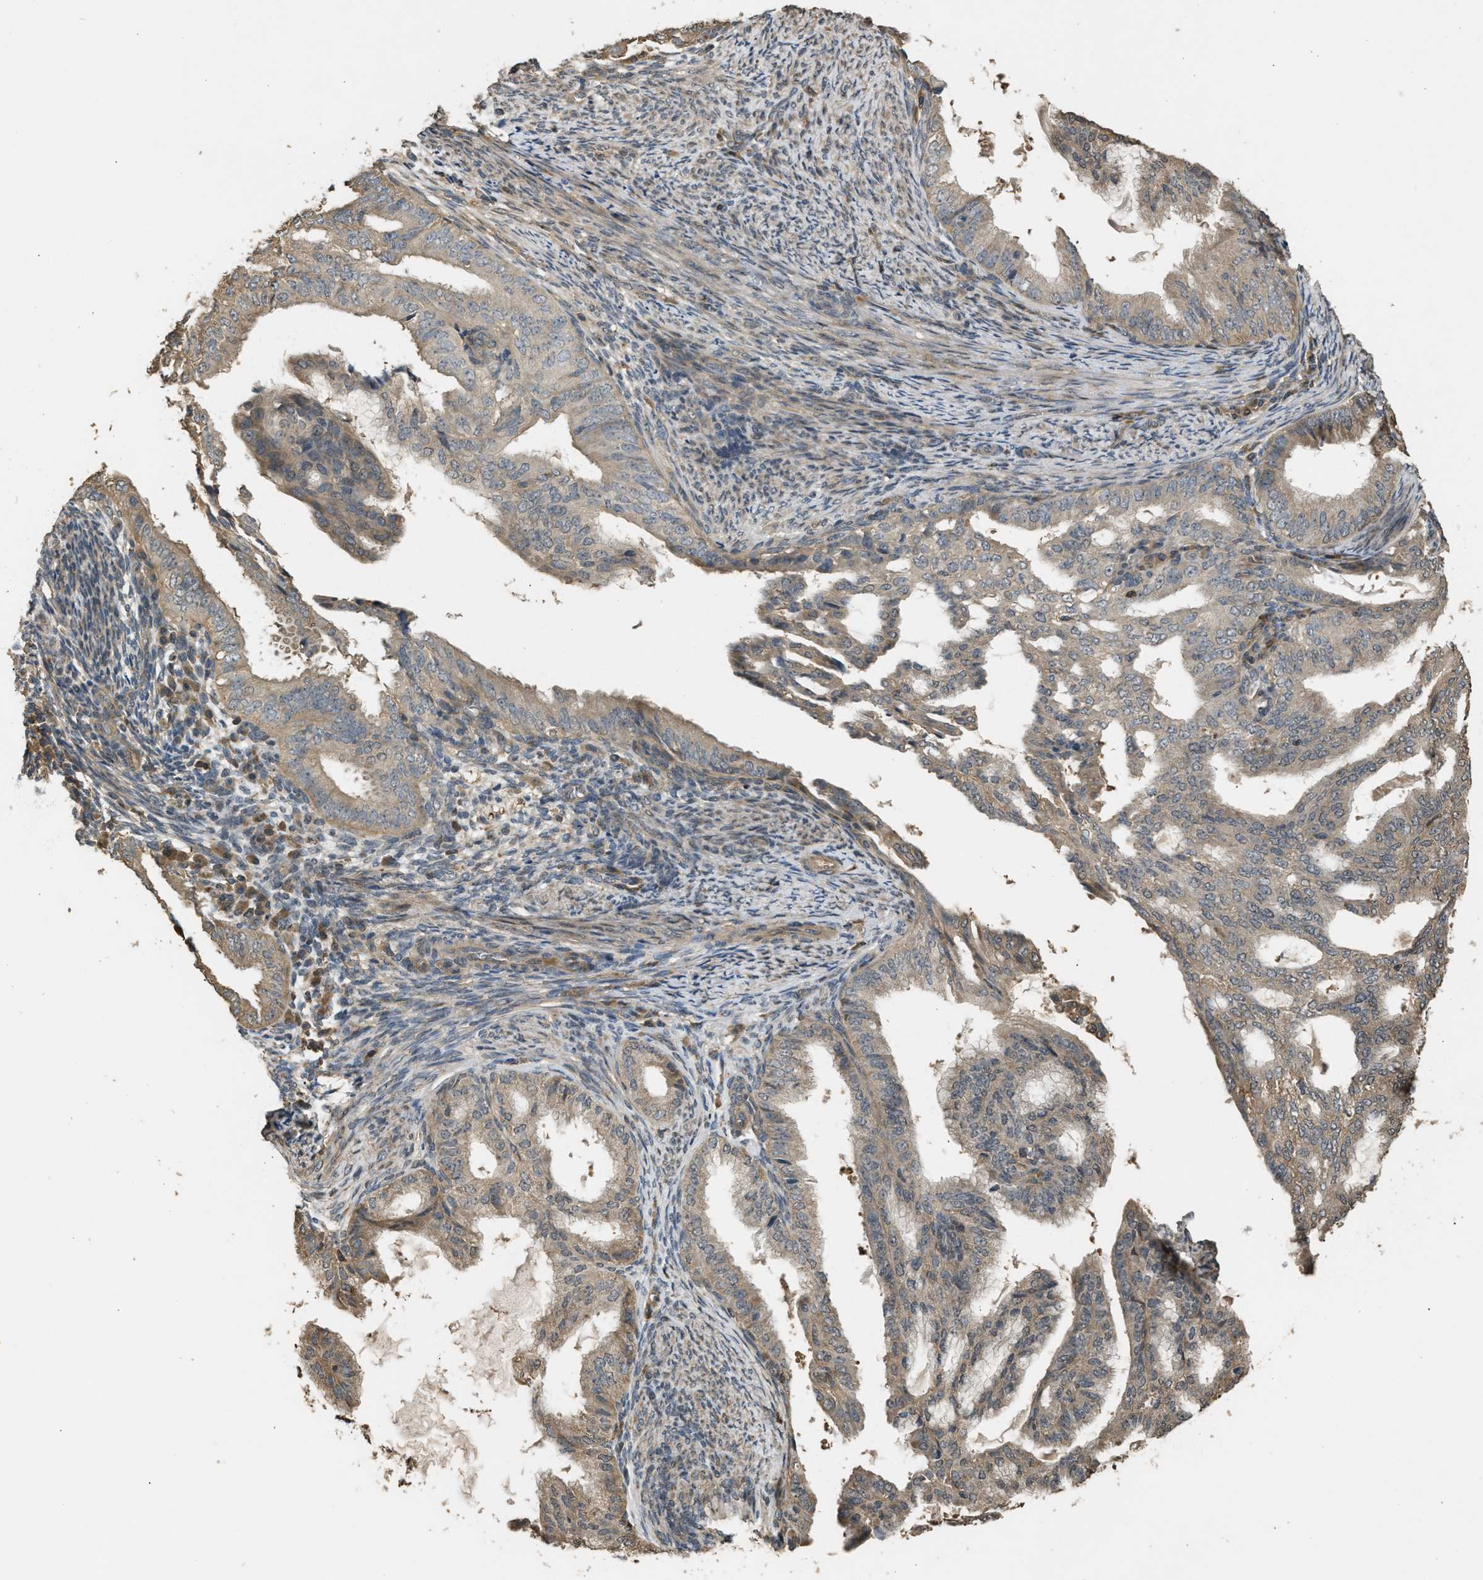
{"staining": {"intensity": "weak", "quantity": "<25%", "location": "cytoplasmic/membranous"}, "tissue": "endometrial cancer", "cell_type": "Tumor cells", "image_type": "cancer", "snomed": [{"axis": "morphology", "description": "Adenocarcinoma, NOS"}, {"axis": "topography", "description": "Endometrium"}], "caption": "Tumor cells are negative for protein expression in human endometrial cancer (adenocarcinoma).", "gene": "ARHGDIA", "patient": {"sex": "female", "age": 58}}